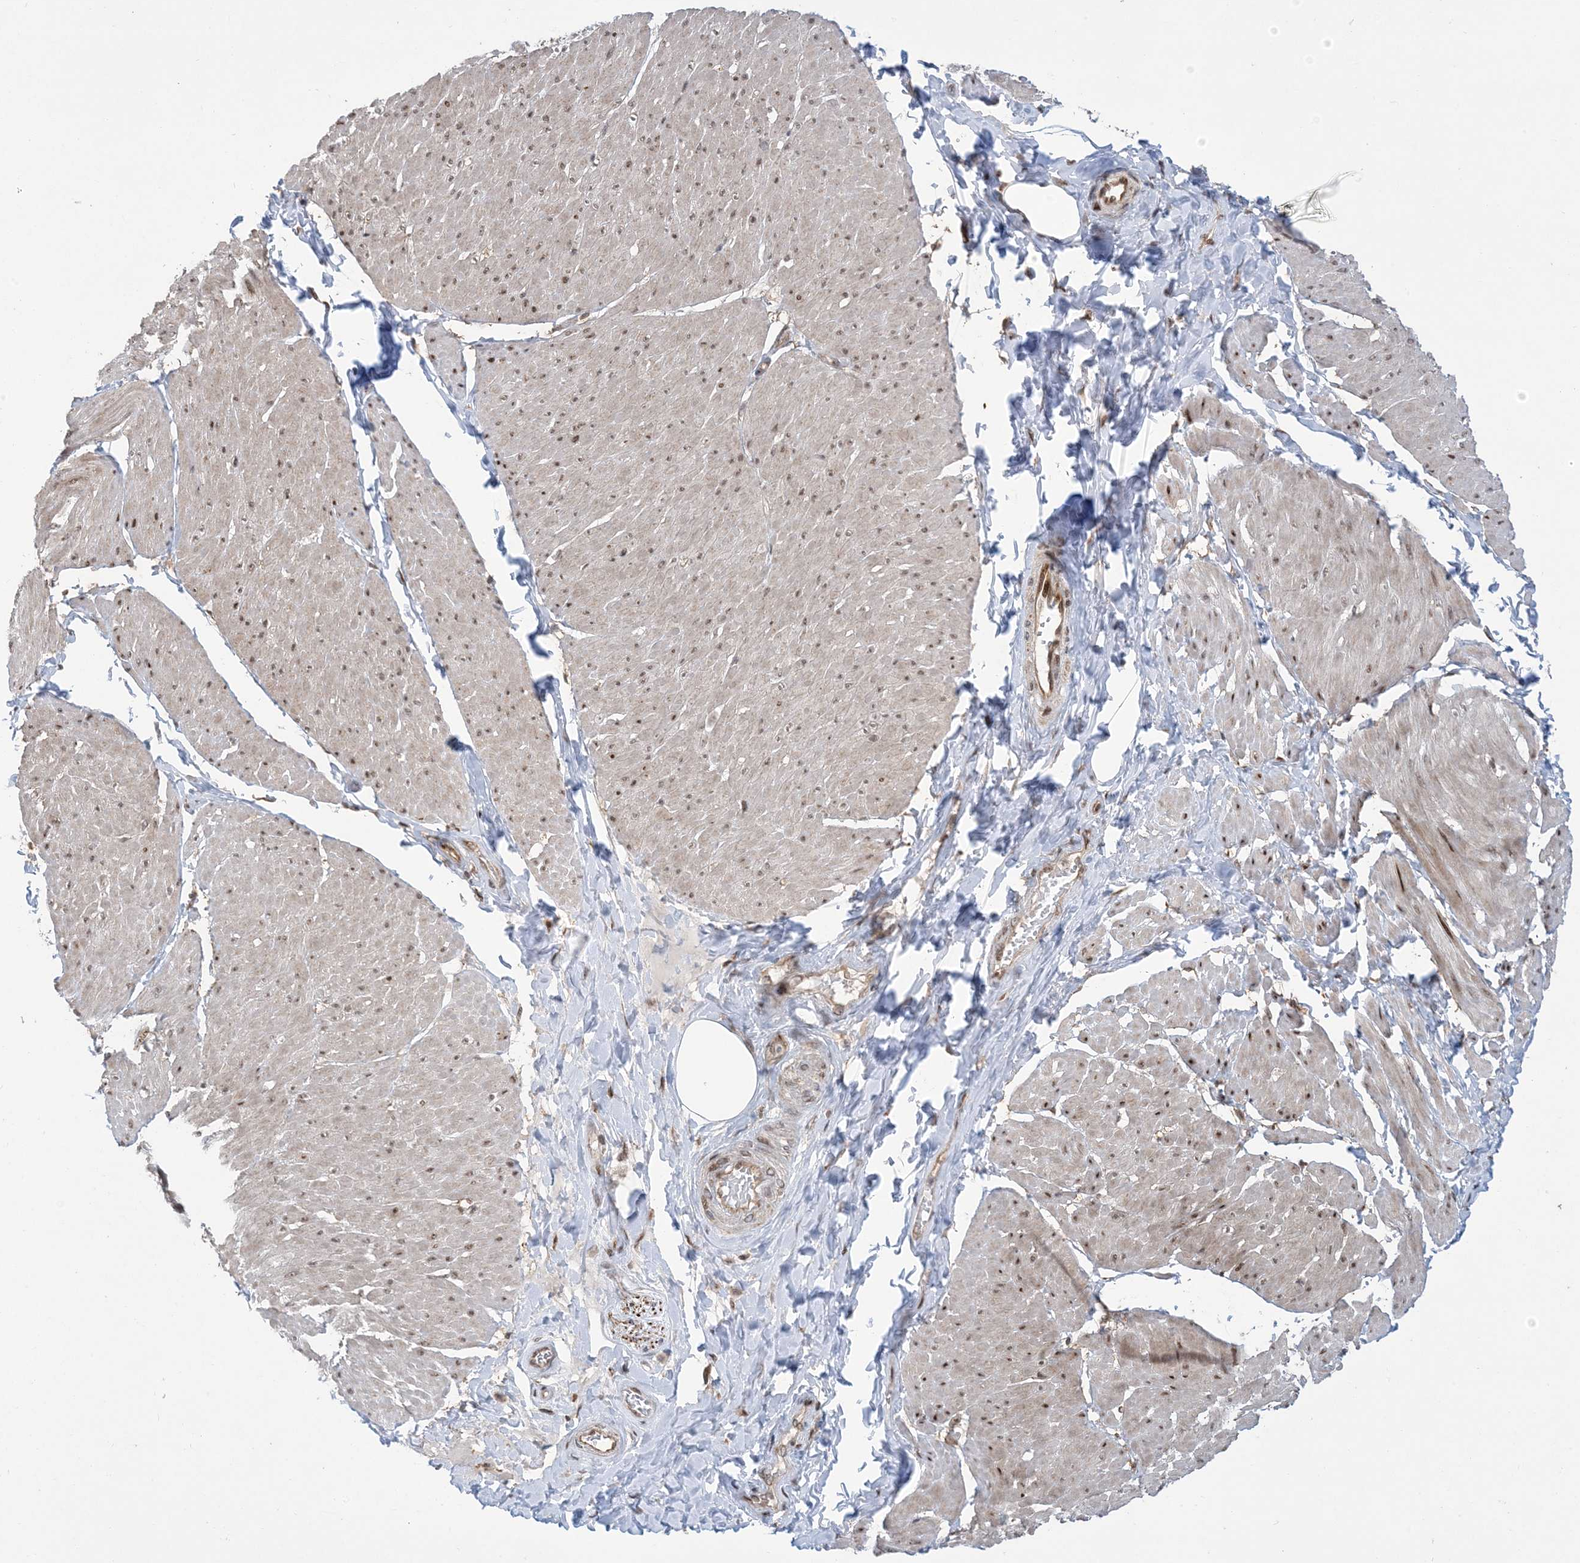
{"staining": {"intensity": "moderate", "quantity": ">75%", "location": "cytoplasmic/membranous,nuclear"}, "tissue": "smooth muscle", "cell_type": "Smooth muscle cells", "image_type": "normal", "snomed": [{"axis": "morphology", "description": "Urothelial carcinoma, High grade"}, {"axis": "topography", "description": "Urinary bladder"}], "caption": "Immunohistochemical staining of benign smooth muscle demonstrates >75% levels of moderate cytoplasmic/membranous,nuclear protein staining in approximately >75% of smooth muscle cells. The staining was performed using DAB to visualize the protein expression in brown, while the nuclei were stained in blue with hematoxylin (Magnification: 20x).", "gene": "FAM9B", "patient": {"sex": "male", "age": 46}}